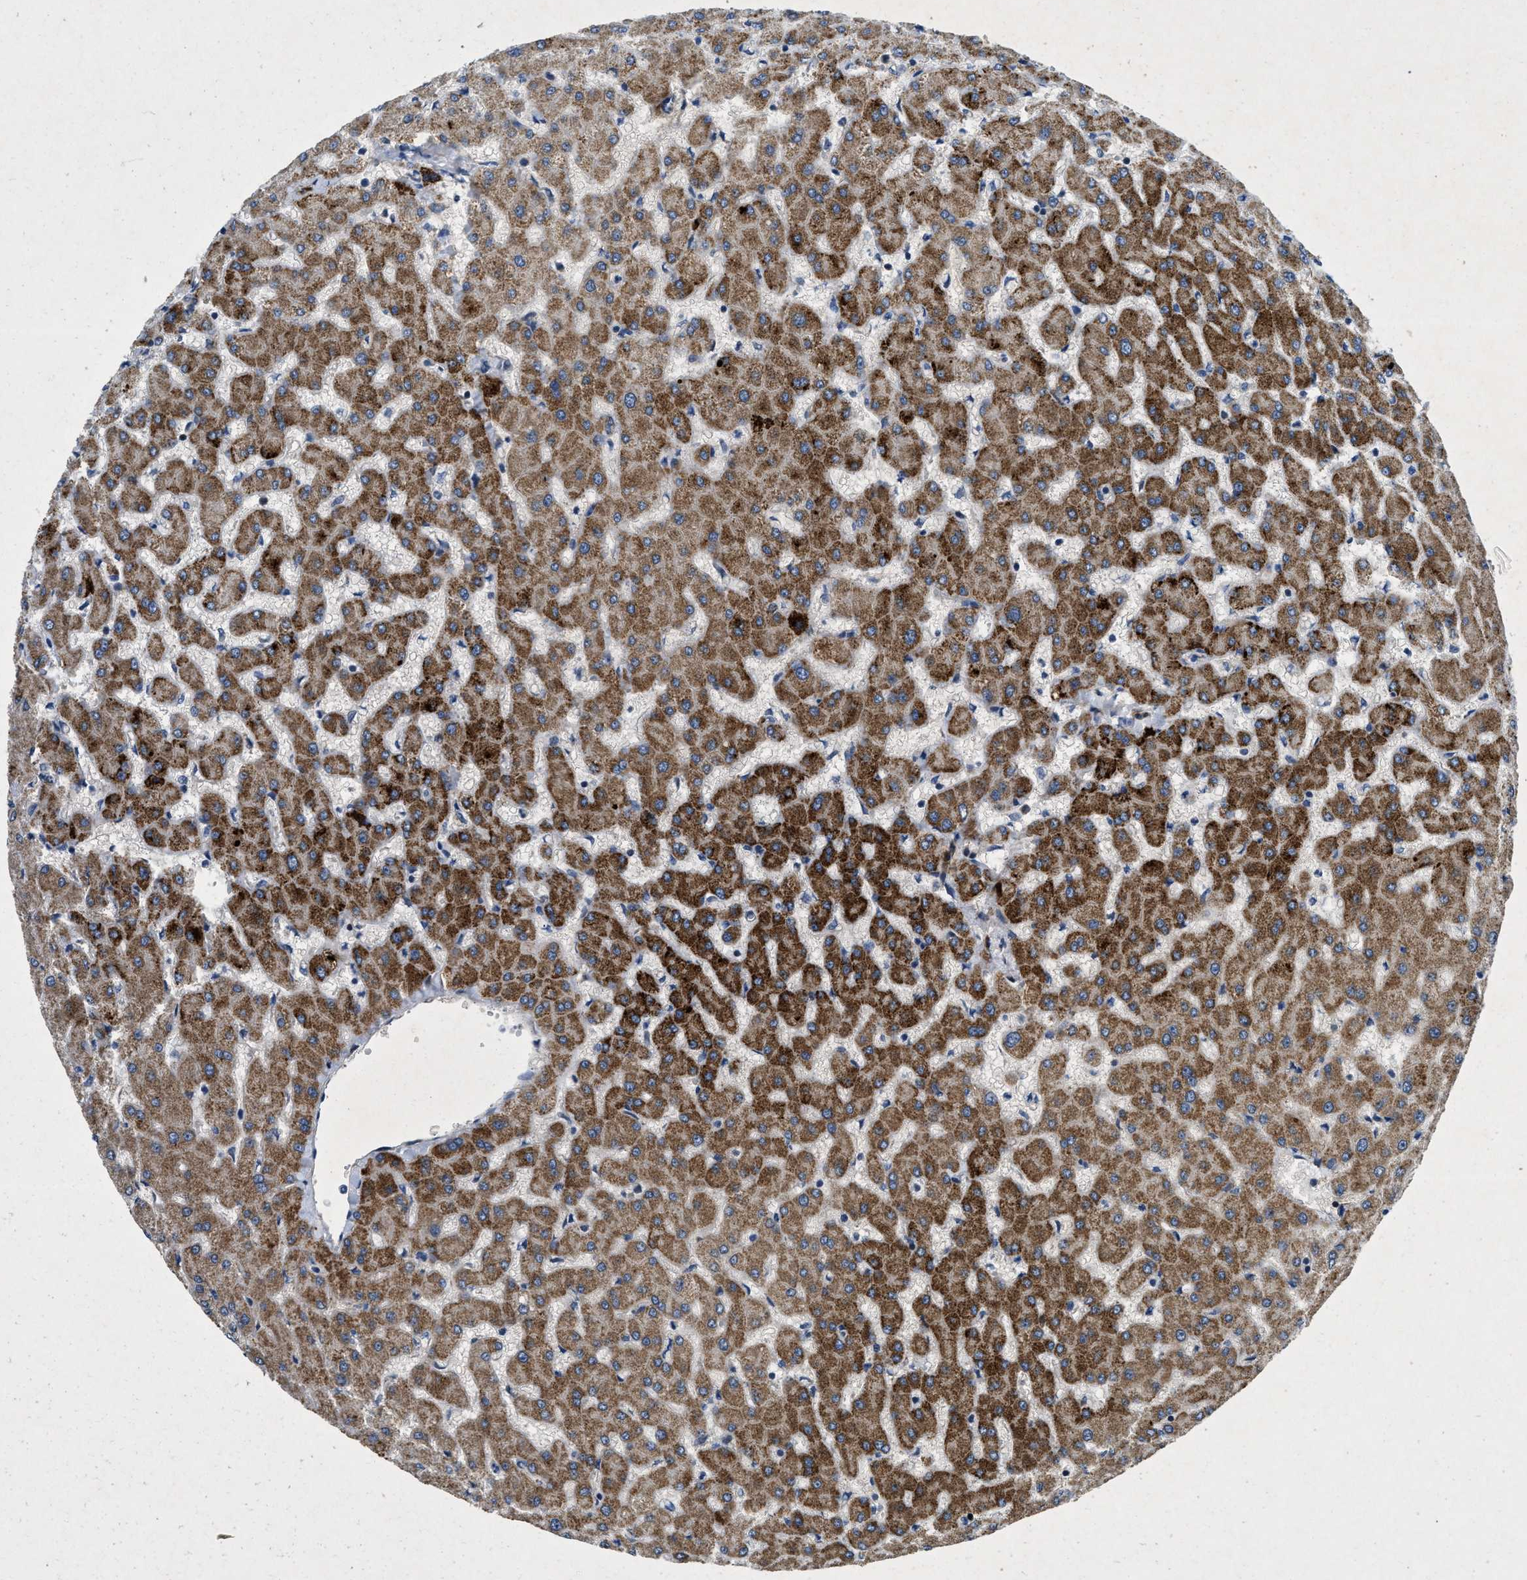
{"staining": {"intensity": "strong", "quantity": "25%-75%", "location": "cytoplasmic/membranous"}, "tissue": "liver", "cell_type": "Hepatocytes", "image_type": "normal", "snomed": [{"axis": "morphology", "description": "Normal tissue, NOS"}, {"axis": "topography", "description": "Liver"}], "caption": "IHC of unremarkable liver exhibits high levels of strong cytoplasmic/membranous positivity in approximately 25%-75% of hepatocytes. The staining is performed using DAB brown chromogen to label protein expression. The nuclei are counter-stained blue using hematoxylin.", "gene": "HSPA12B", "patient": {"sex": "female", "age": 63}}